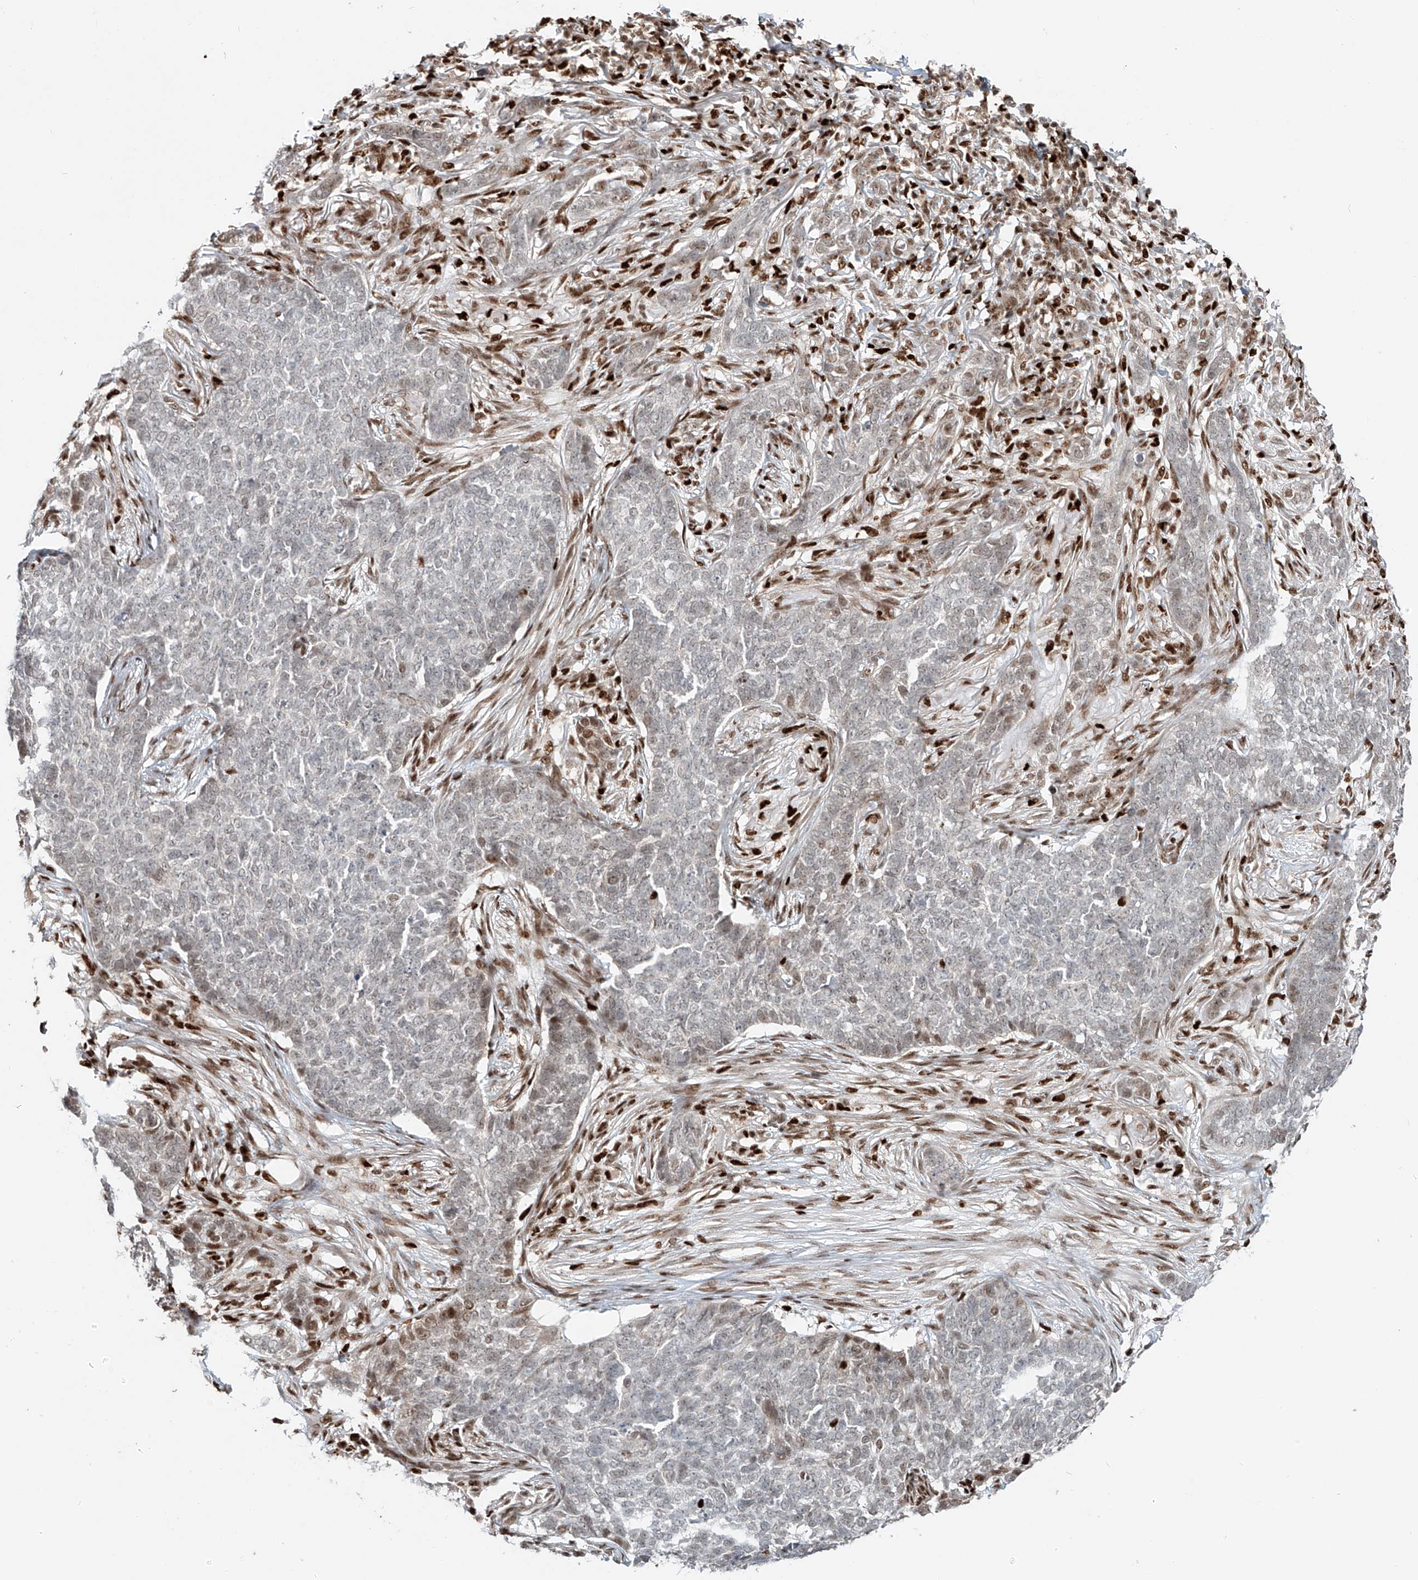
{"staining": {"intensity": "weak", "quantity": "<25%", "location": "nuclear"}, "tissue": "skin cancer", "cell_type": "Tumor cells", "image_type": "cancer", "snomed": [{"axis": "morphology", "description": "Basal cell carcinoma"}, {"axis": "topography", "description": "Skin"}], "caption": "This micrograph is of skin cancer stained with immunohistochemistry to label a protein in brown with the nuclei are counter-stained blue. There is no expression in tumor cells.", "gene": "DZIP1L", "patient": {"sex": "male", "age": 85}}